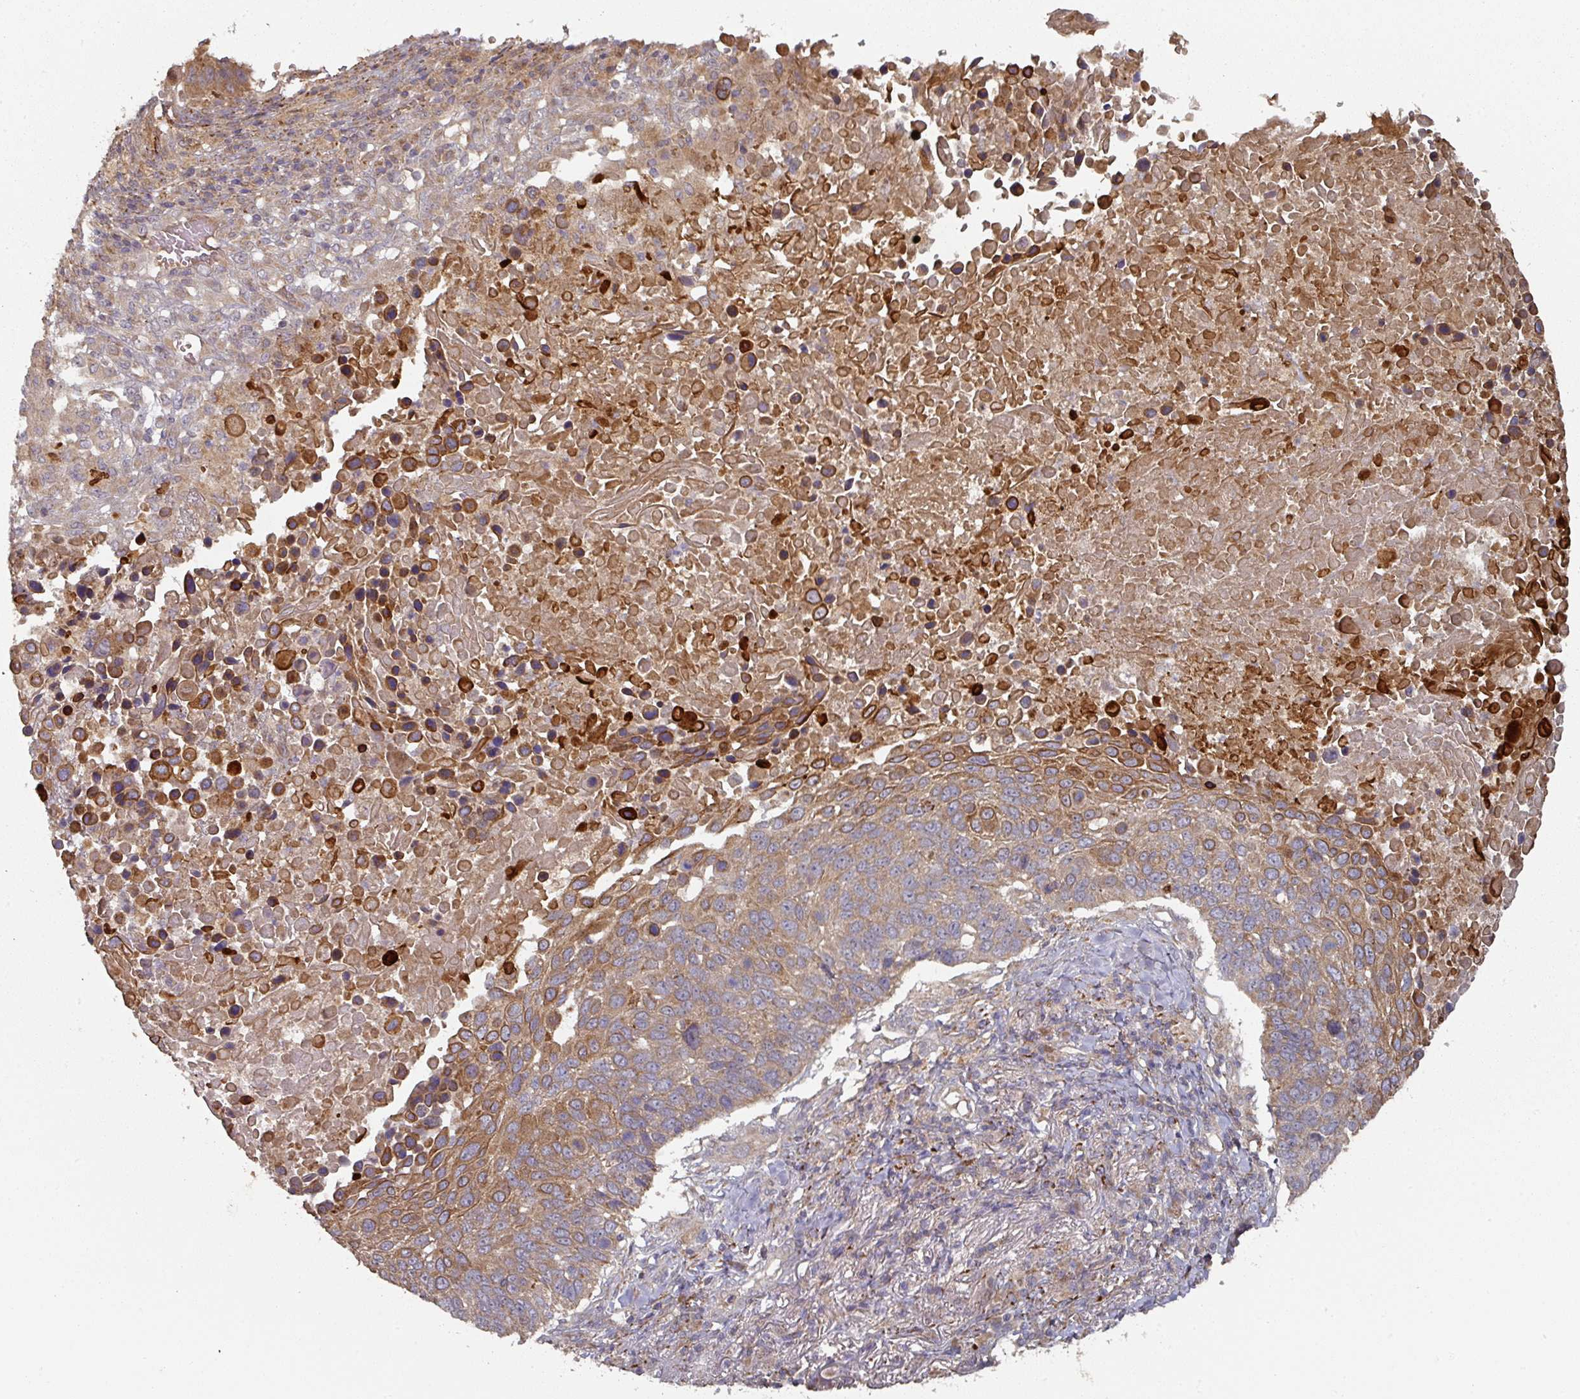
{"staining": {"intensity": "moderate", "quantity": "25%-75%", "location": "cytoplasmic/membranous"}, "tissue": "lung cancer", "cell_type": "Tumor cells", "image_type": "cancer", "snomed": [{"axis": "morphology", "description": "Normal tissue, NOS"}, {"axis": "morphology", "description": "Squamous cell carcinoma, NOS"}, {"axis": "topography", "description": "Lymph node"}, {"axis": "topography", "description": "Lung"}], "caption": "A high-resolution photomicrograph shows IHC staining of squamous cell carcinoma (lung), which displays moderate cytoplasmic/membranous expression in approximately 25%-75% of tumor cells.", "gene": "DNAJC7", "patient": {"sex": "male", "age": 66}}